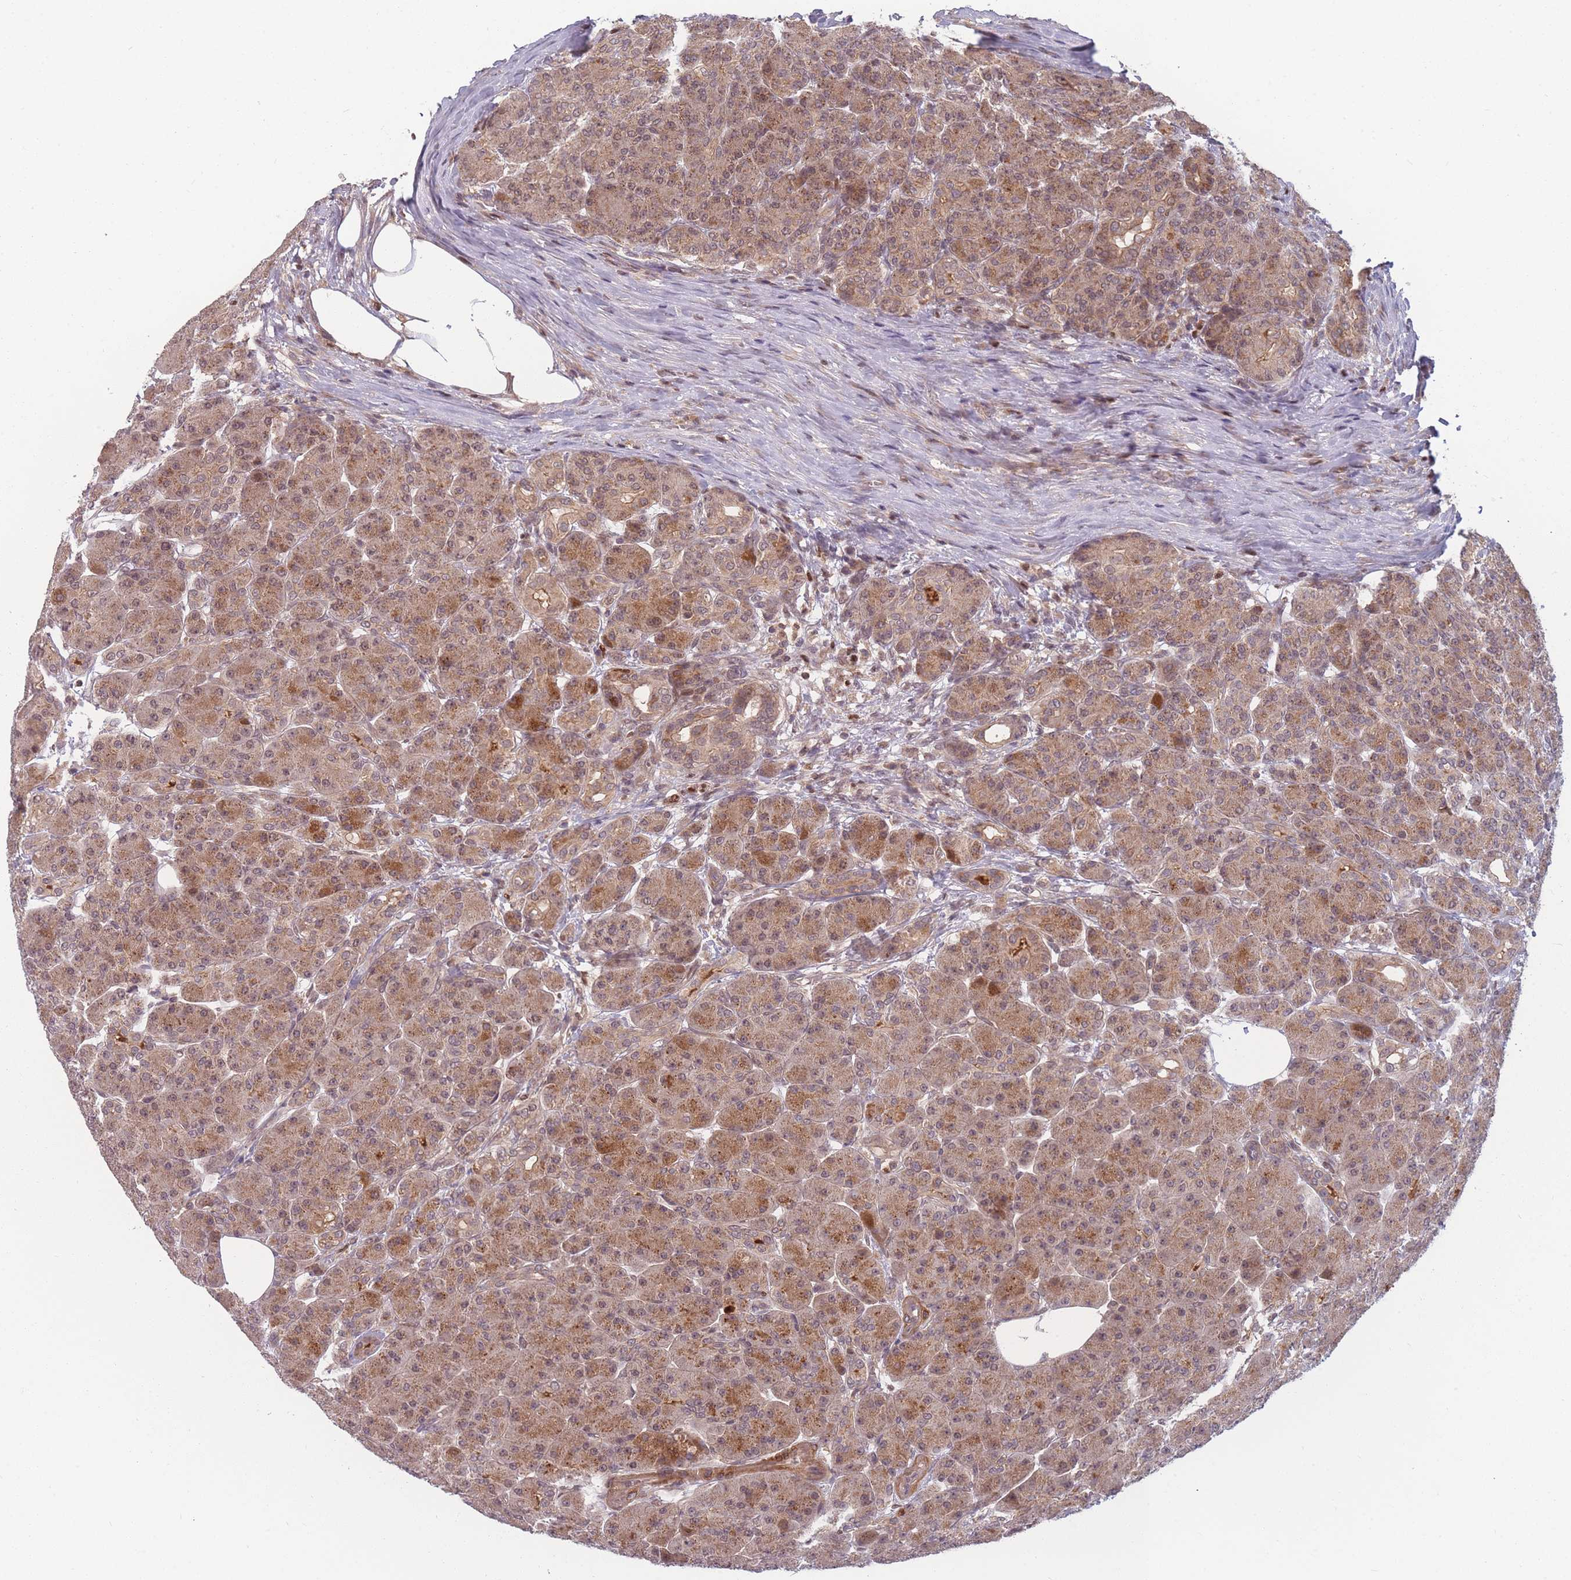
{"staining": {"intensity": "moderate", "quantity": ">75%", "location": "cytoplasmic/membranous"}, "tissue": "pancreas", "cell_type": "Exocrine glandular cells", "image_type": "normal", "snomed": [{"axis": "morphology", "description": "Normal tissue, NOS"}, {"axis": "topography", "description": "Pancreas"}], "caption": "Immunohistochemistry histopathology image of benign pancreas stained for a protein (brown), which shows medium levels of moderate cytoplasmic/membranous expression in approximately >75% of exocrine glandular cells.", "gene": "FAM153A", "patient": {"sex": "male", "age": 63}}